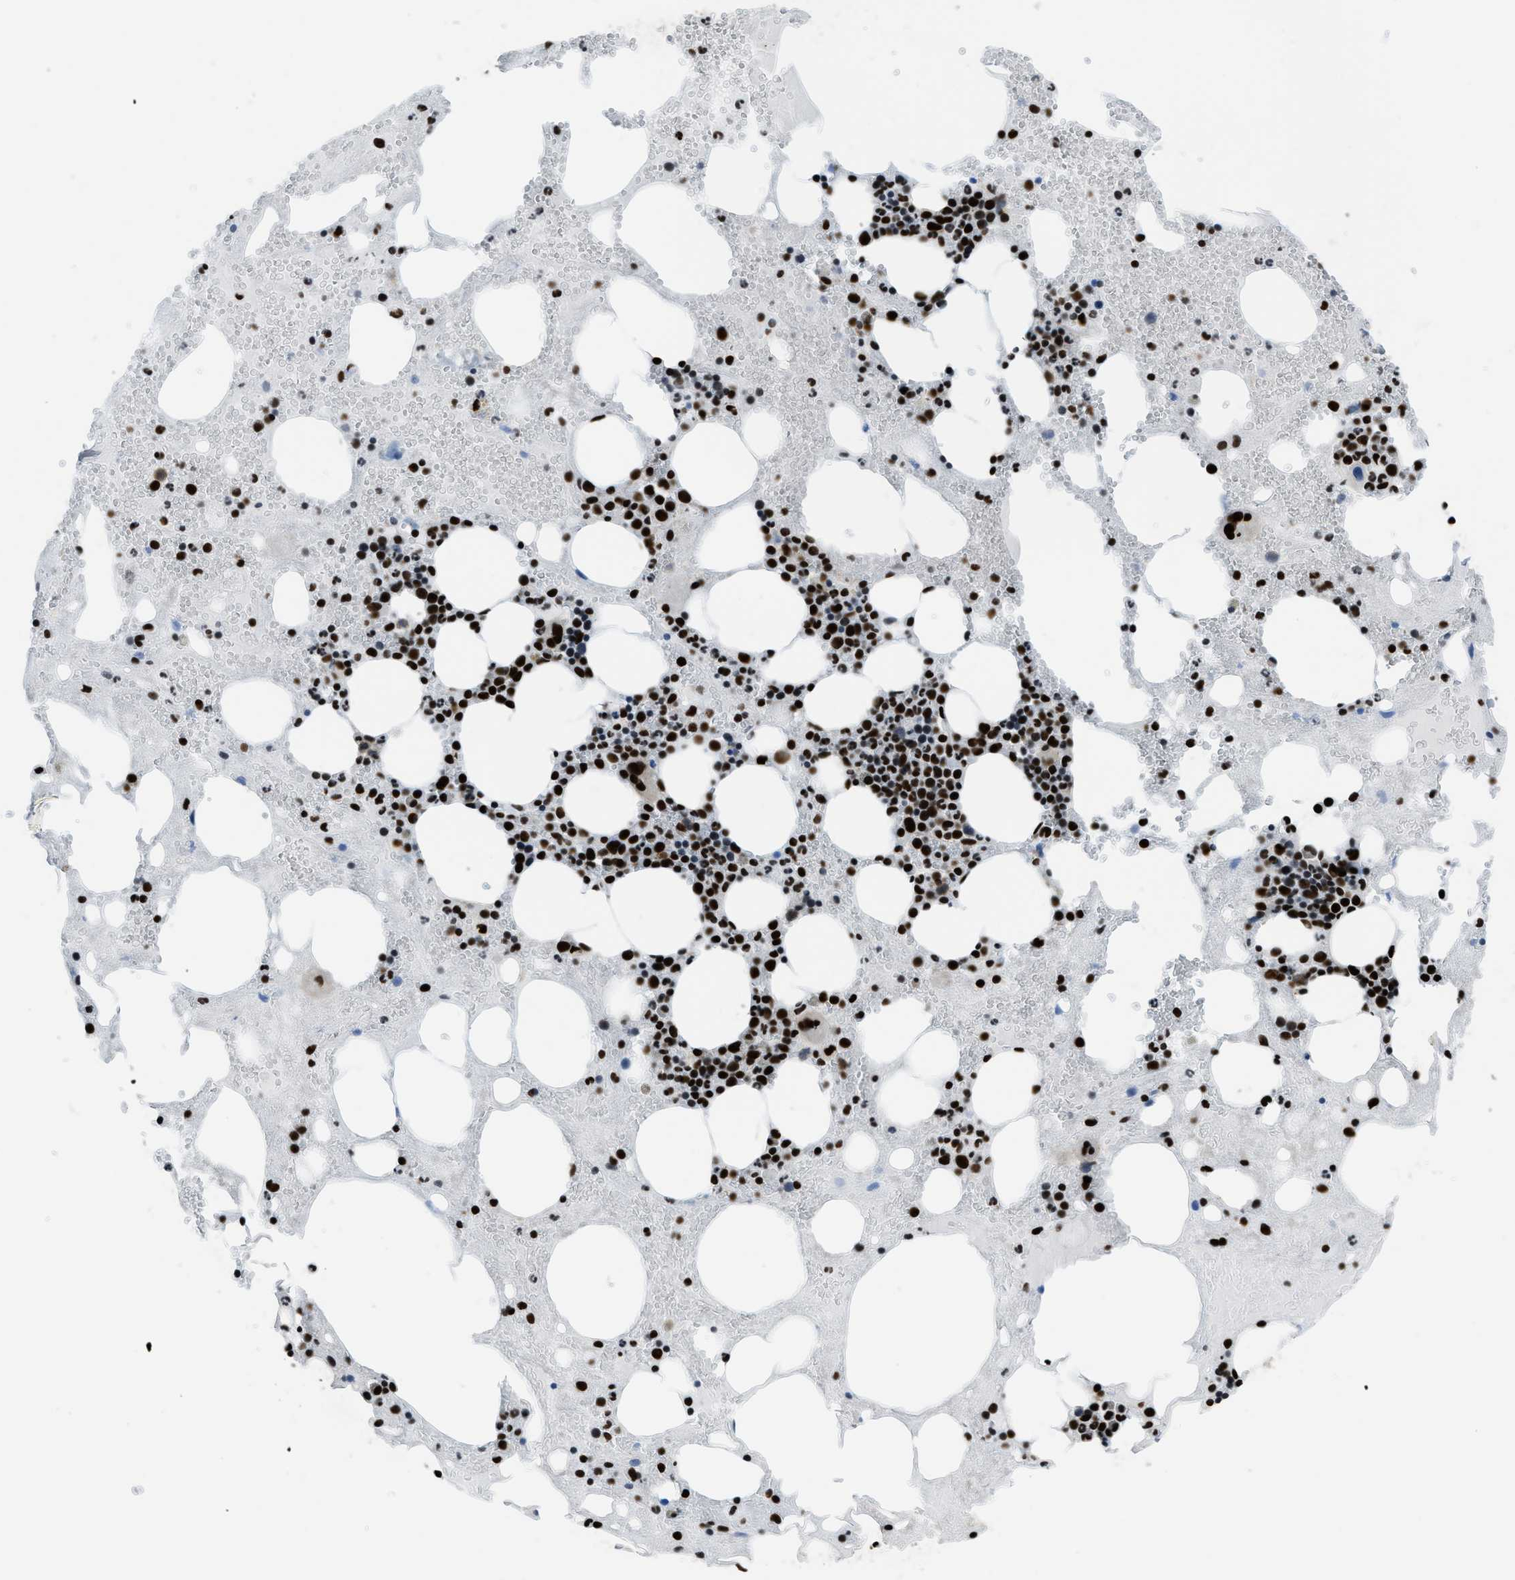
{"staining": {"intensity": "strong", "quantity": ">75%", "location": "nuclear"}, "tissue": "bone marrow", "cell_type": "Hematopoietic cells", "image_type": "normal", "snomed": [{"axis": "morphology", "description": "Normal tissue, NOS"}, {"axis": "morphology", "description": "Inflammation, NOS"}, {"axis": "topography", "description": "Bone marrow"}], "caption": "The immunohistochemical stain labels strong nuclear positivity in hematopoietic cells of benign bone marrow. (brown staining indicates protein expression, while blue staining denotes nuclei).", "gene": "ZNF207", "patient": {"sex": "female", "age": 78}}